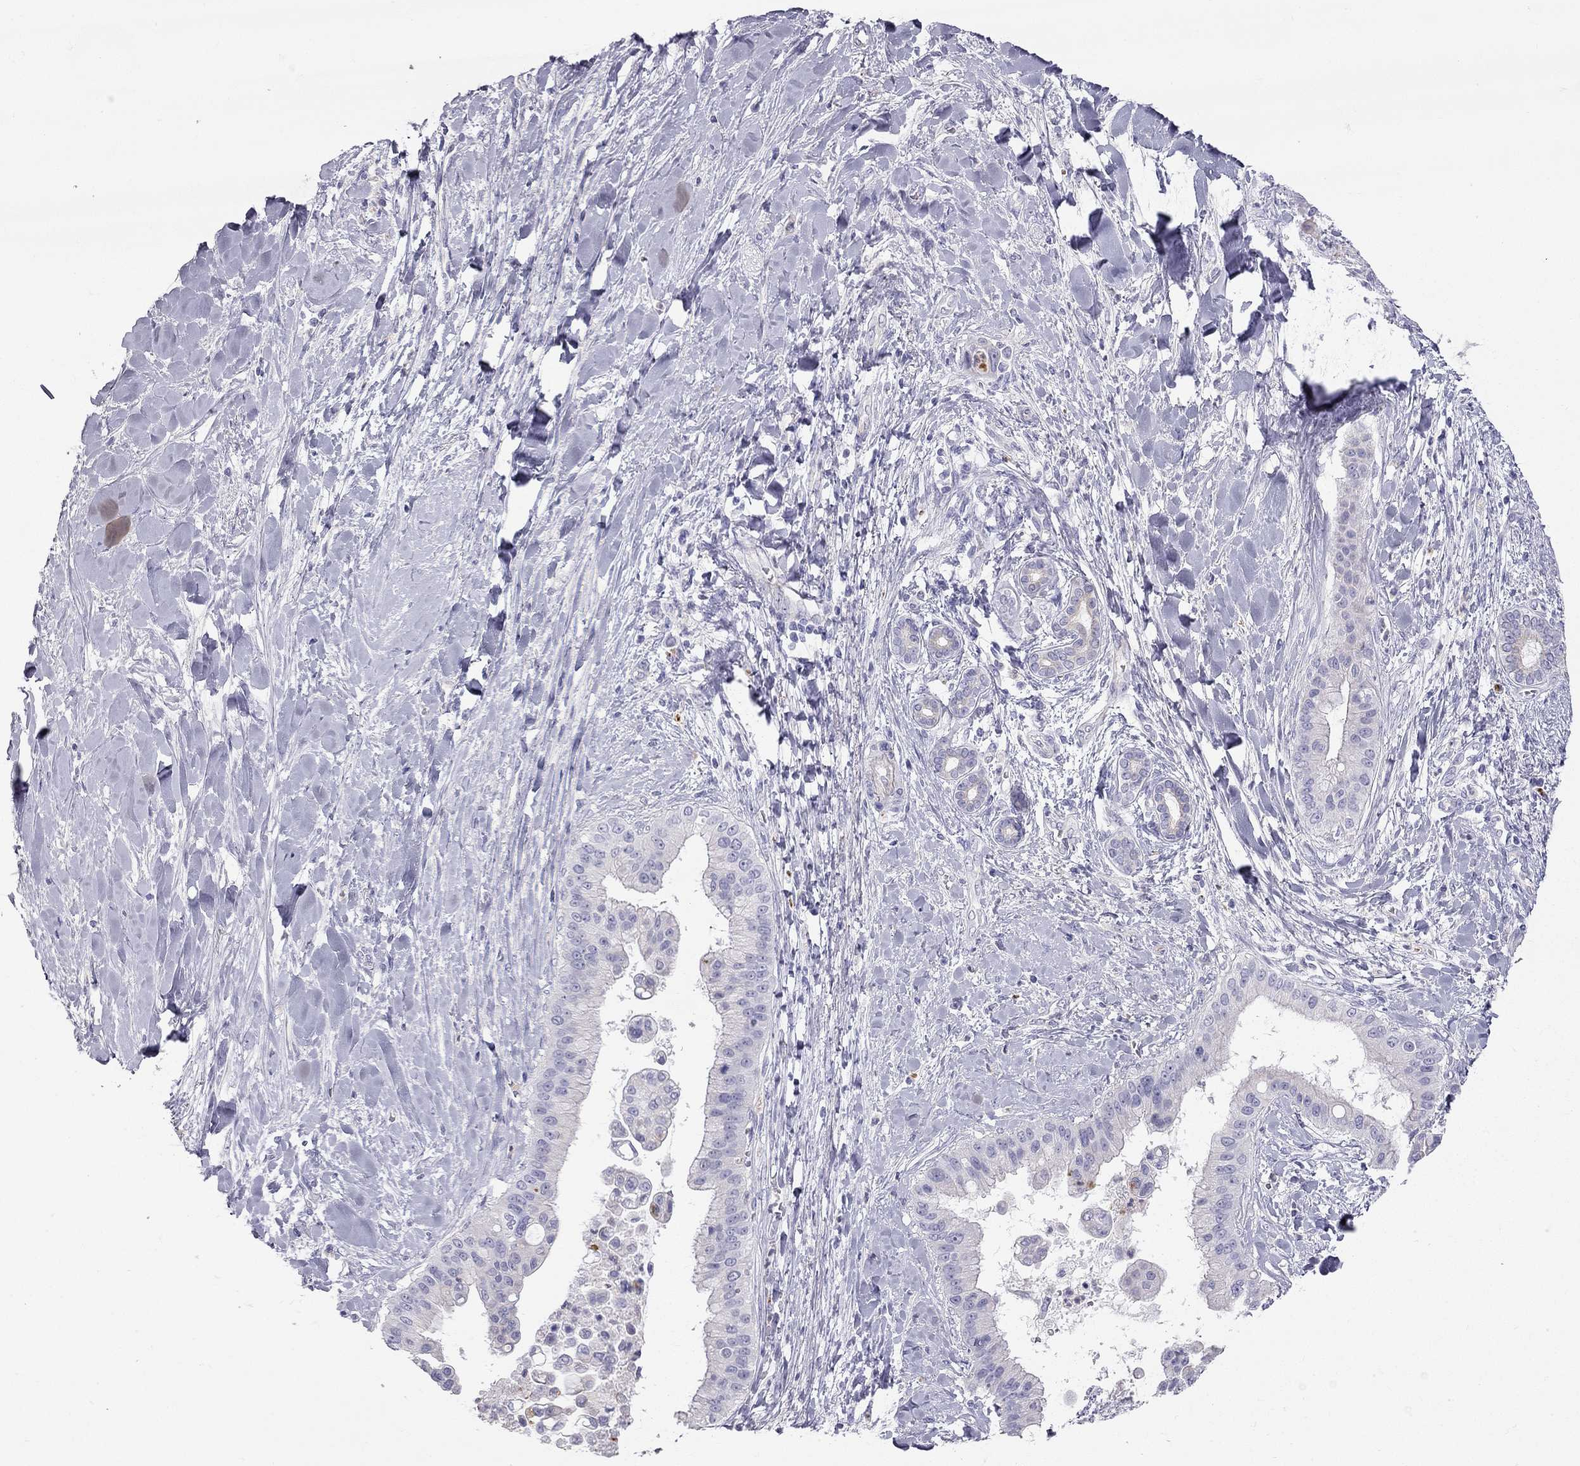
{"staining": {"intensity": "negative", "quantity": "none", "location": "none"}, "tissue": "liver cancer", "cell_type": "Tumor cells", "image_type": "cancer", "snomed": [{"axis": "morphology", "description": "Cholangiocarcinoma"}, {"axis": "topography", "description": "Liver"}], "caption": "A histopathology image of human liver cancer is negative for staining in tumor cells.", "gene": "TDRD6", "patient": {"sex": "female", "age": 54}}